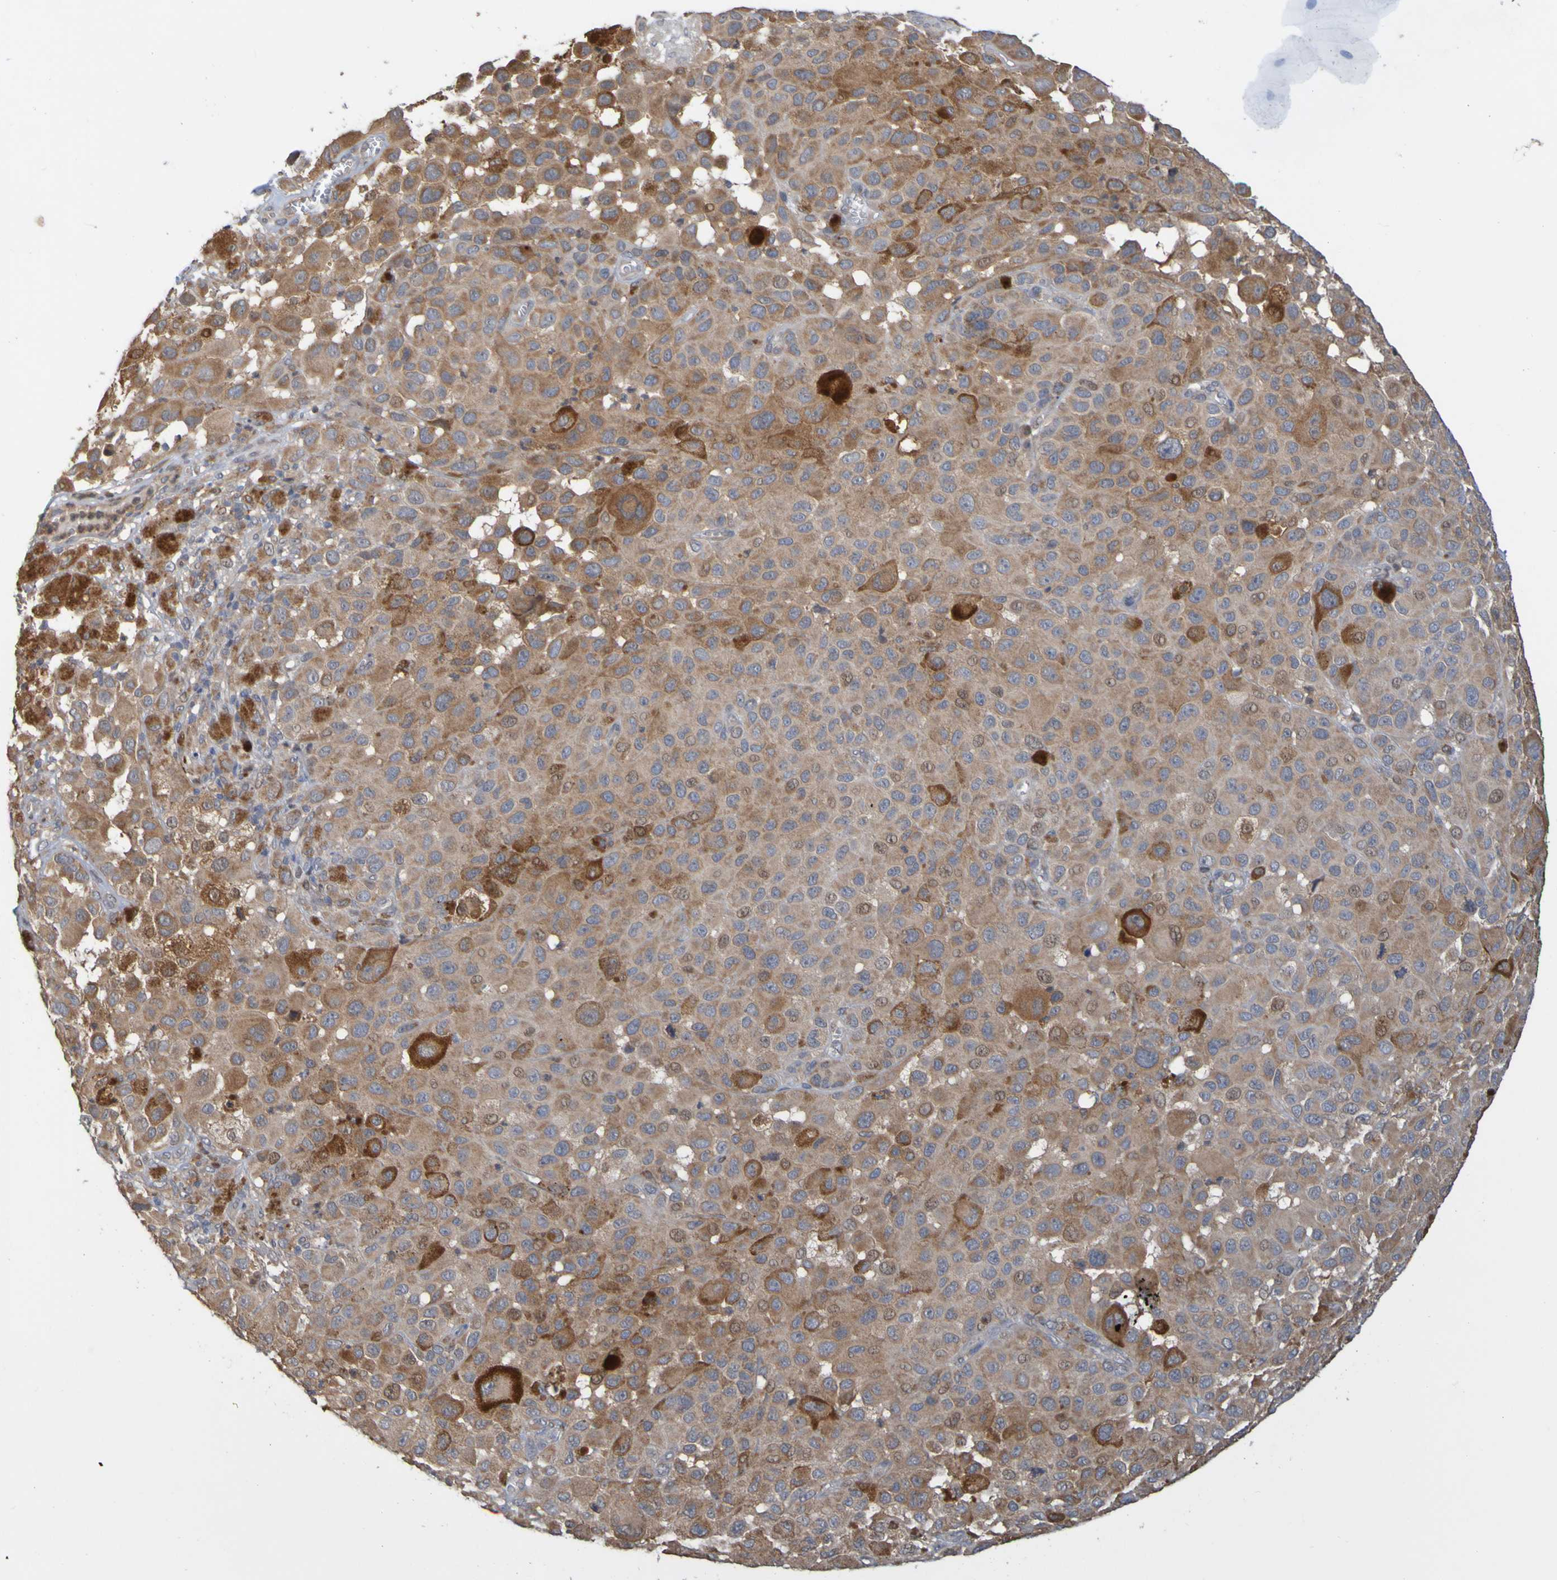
{"staining": {"intensity": "moderate", "quantity": ">75%", "location": "cytoplasmic/membranous"}, "tissue": "melanoma", "cell_type": "Tumor cells", "image_type": "cancer", "snomed": [{"axis": "morphology", "description": "Malignant melanoma, NOS"}, {"axis": "topography", "description": "Skin"}], "caption": "Brown immunohistochemical staining in melanoma exhibits moderate cytoplasmic/membranous positivity in about >75% of tumor cells. (DAB (3,3'-diaminobenzidine) IHC with brightfield microscopy, high magnification).", "gene": "NAV2", "patient": {"sex": "male", "age": 96}}